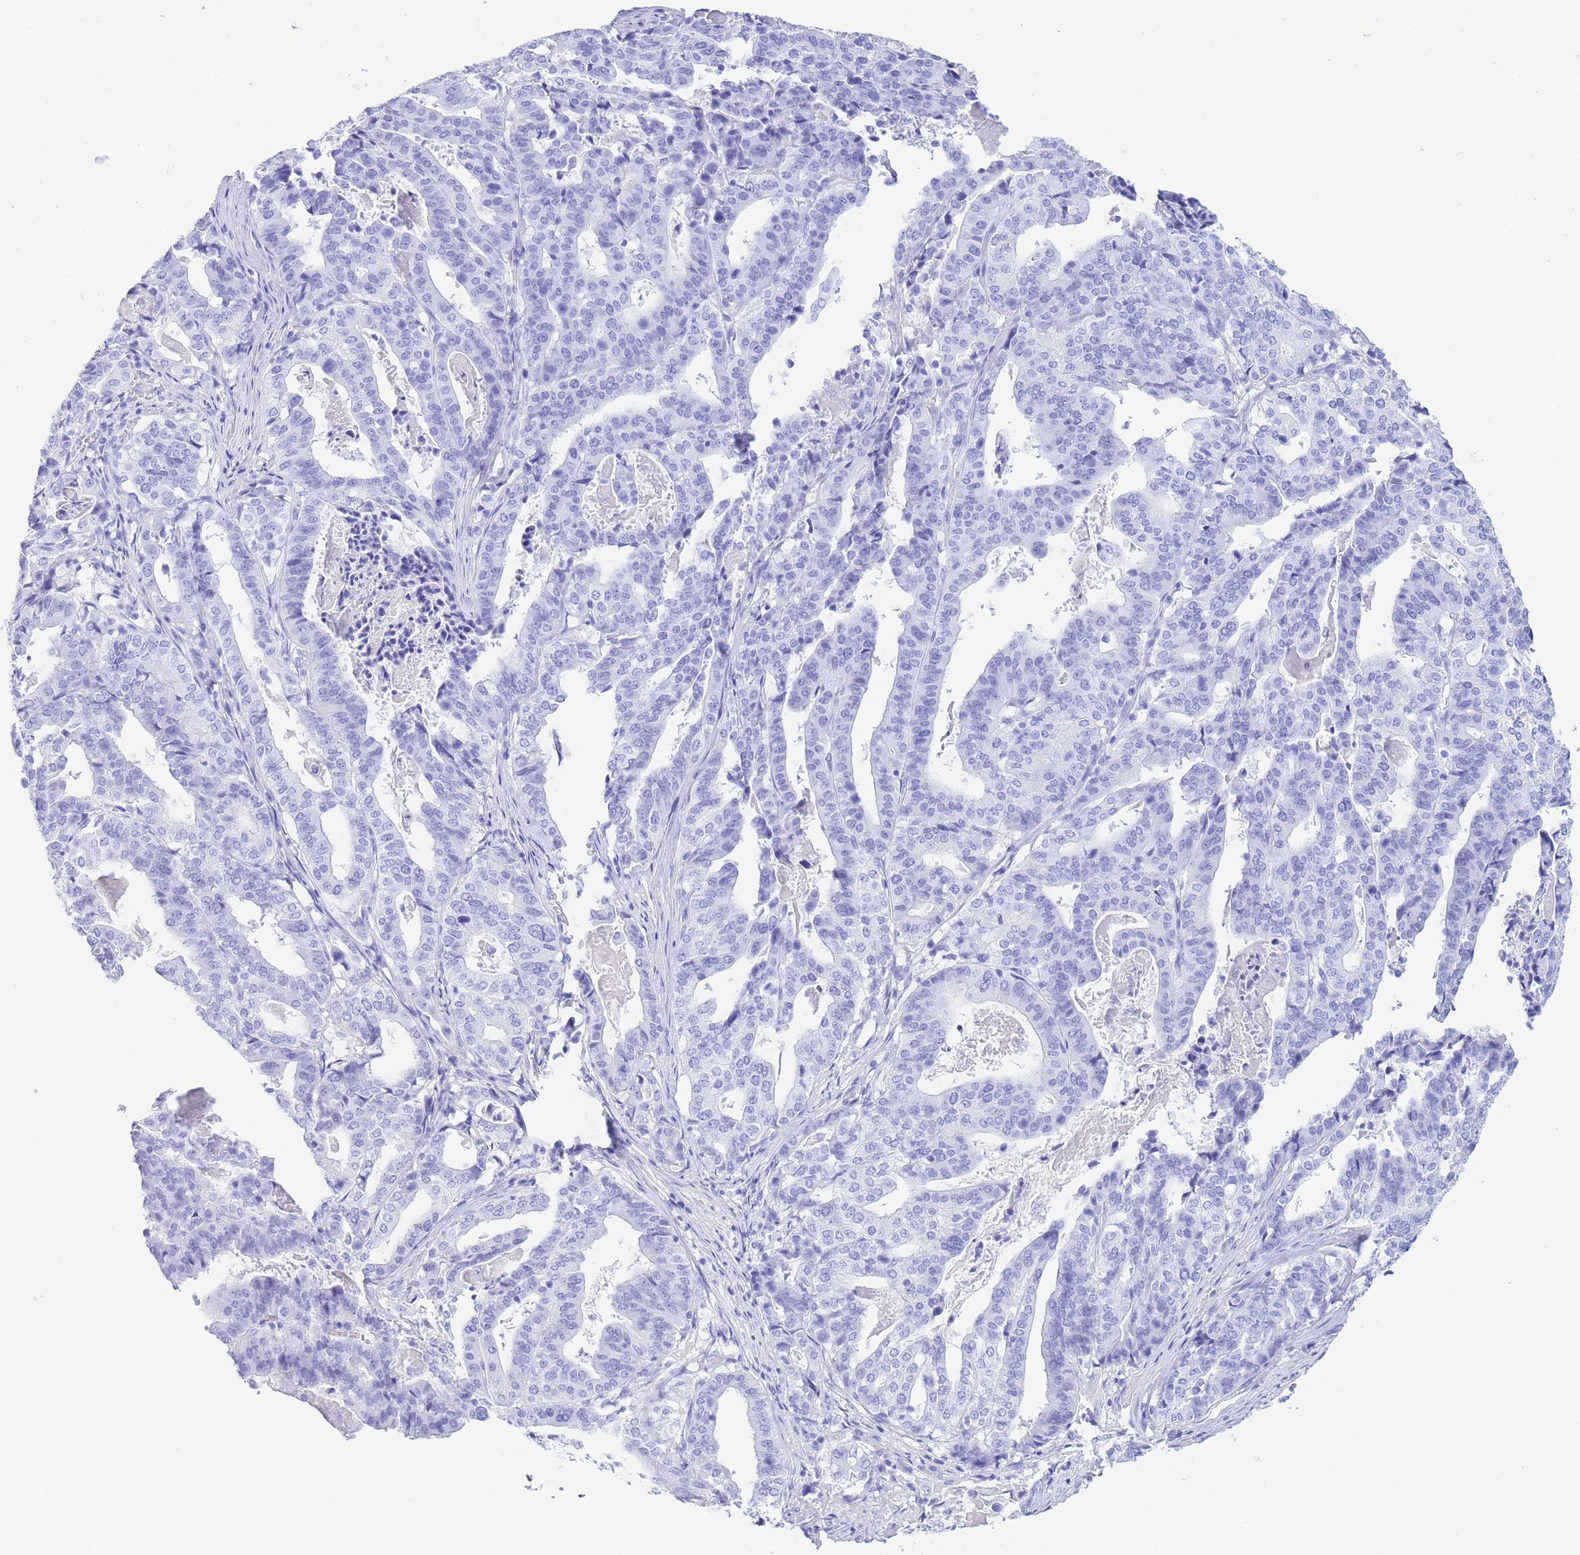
{"staining": {"intensity": "negative", "quantity": "none", "location": "none"}, "tissue": "stomach cancer", "cell_type": "Tumor cells", "image_type": "cancer", "snomed": [{"axis": "morphology", "description": "Adenocarcinoma, NOS"}, {"axis": "topography", "description": "Stomach"}], "caption": "This micrograph is of stomach cancer stained with IHC to label a protein in brown with the nuclei are counter-stained blue. There is no positivity in tumor cells.", "gene": "SLCO1B3", "patient": {"sex": "male", "age": 48}}